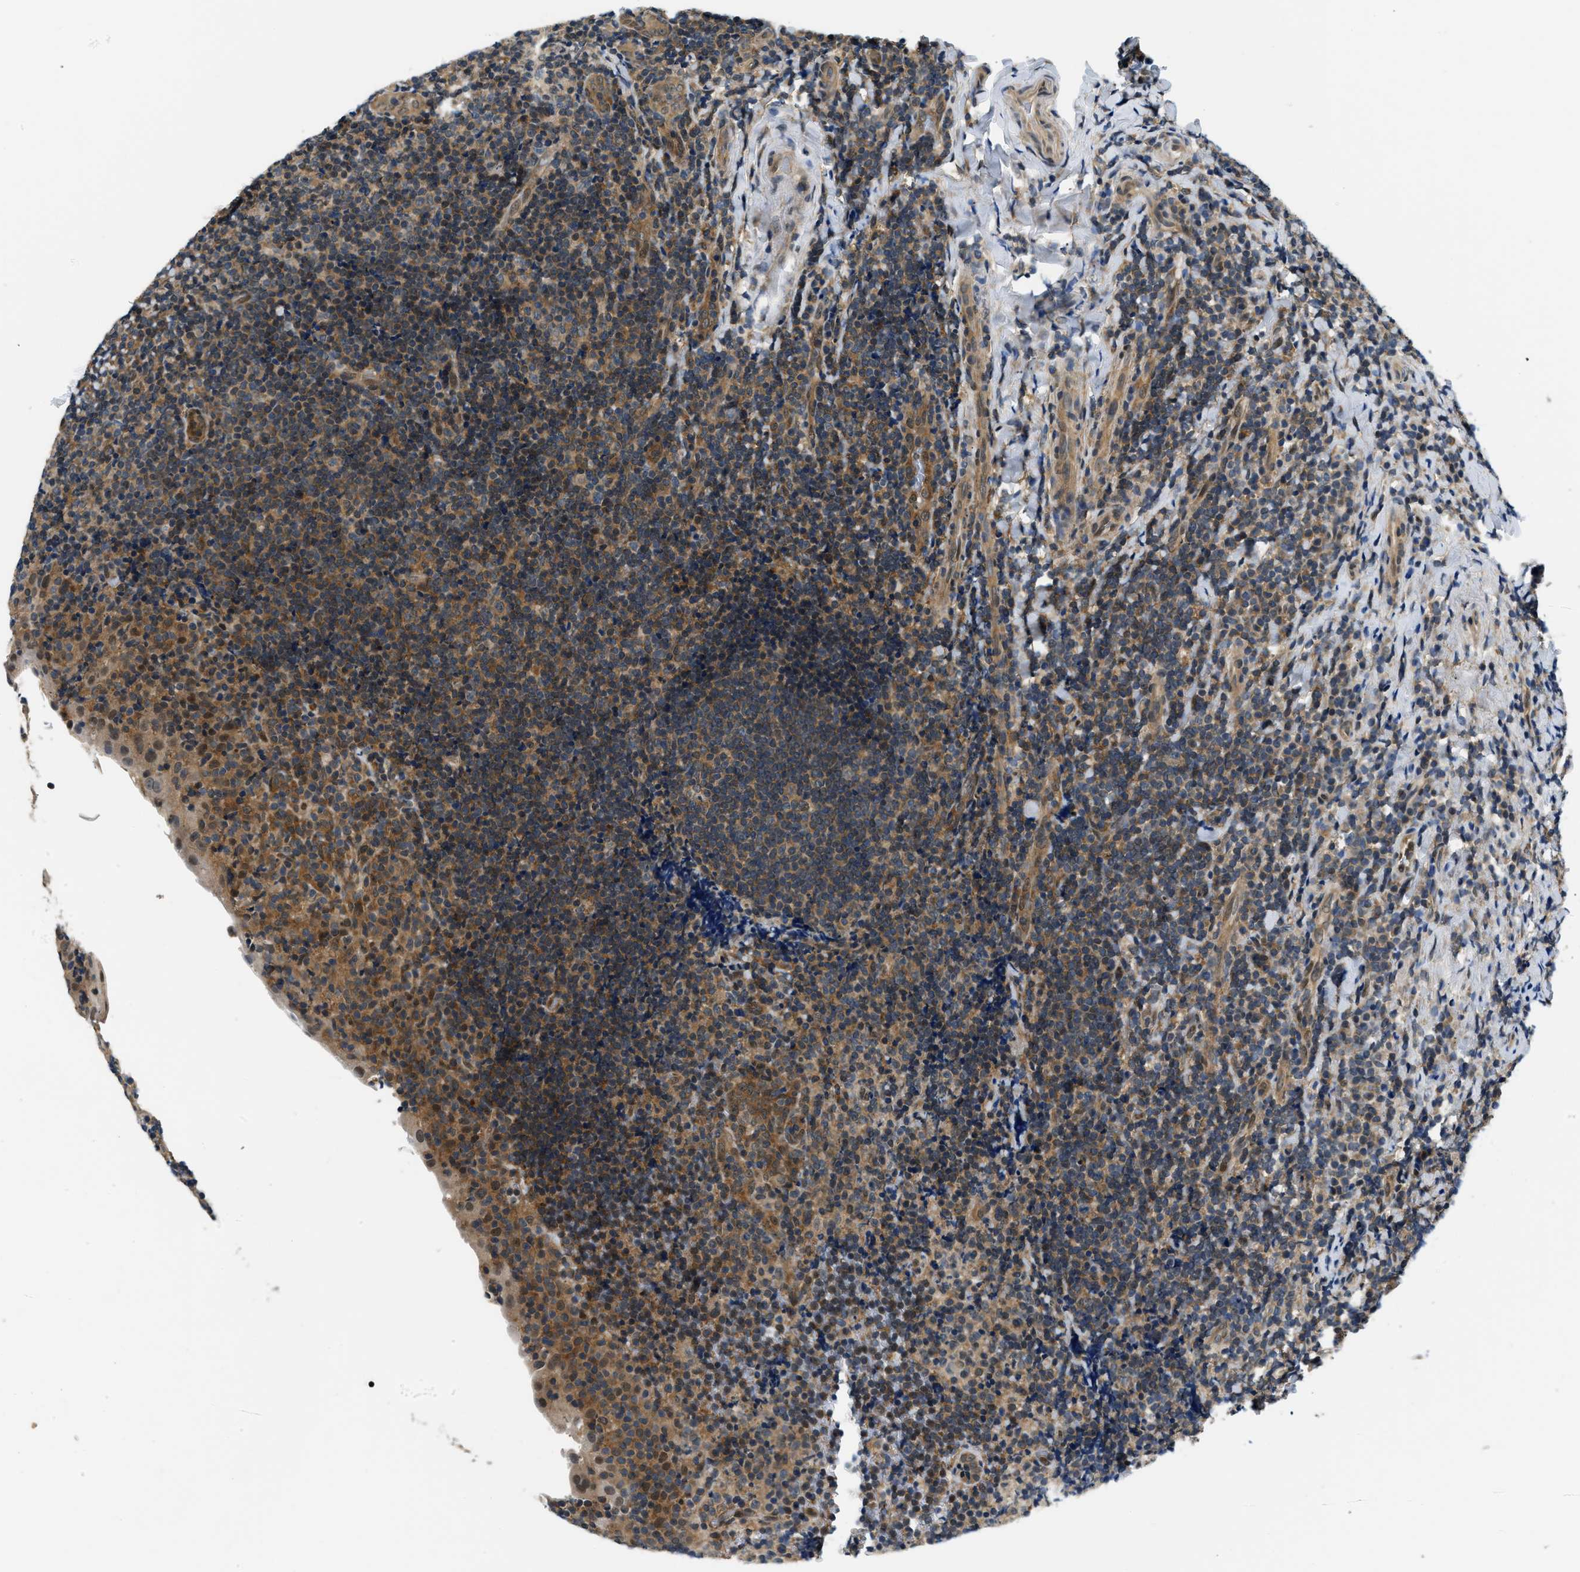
{"staining": {"intensity": "weak", "quantity": "25%-75%", "location": "cytoplasmic/membranous"}, "tissue": "tonsil", "cell_type": "Germinal center cells", "image_type": "normal", "snomed": [{"axis": "morphology", "description": "Normal tissue, NOS"}, {"axis": "topography", "description": "Tonsil"}], "caption": "Unremarkable tonsil was stained to show a protein in brown. There is low levels of weak cytoplasmic/membranous staining in approximately 25%-75% of germinal center cells.", "gene": "SMAD4", "patient": {"sex": "male", "age": 37}}